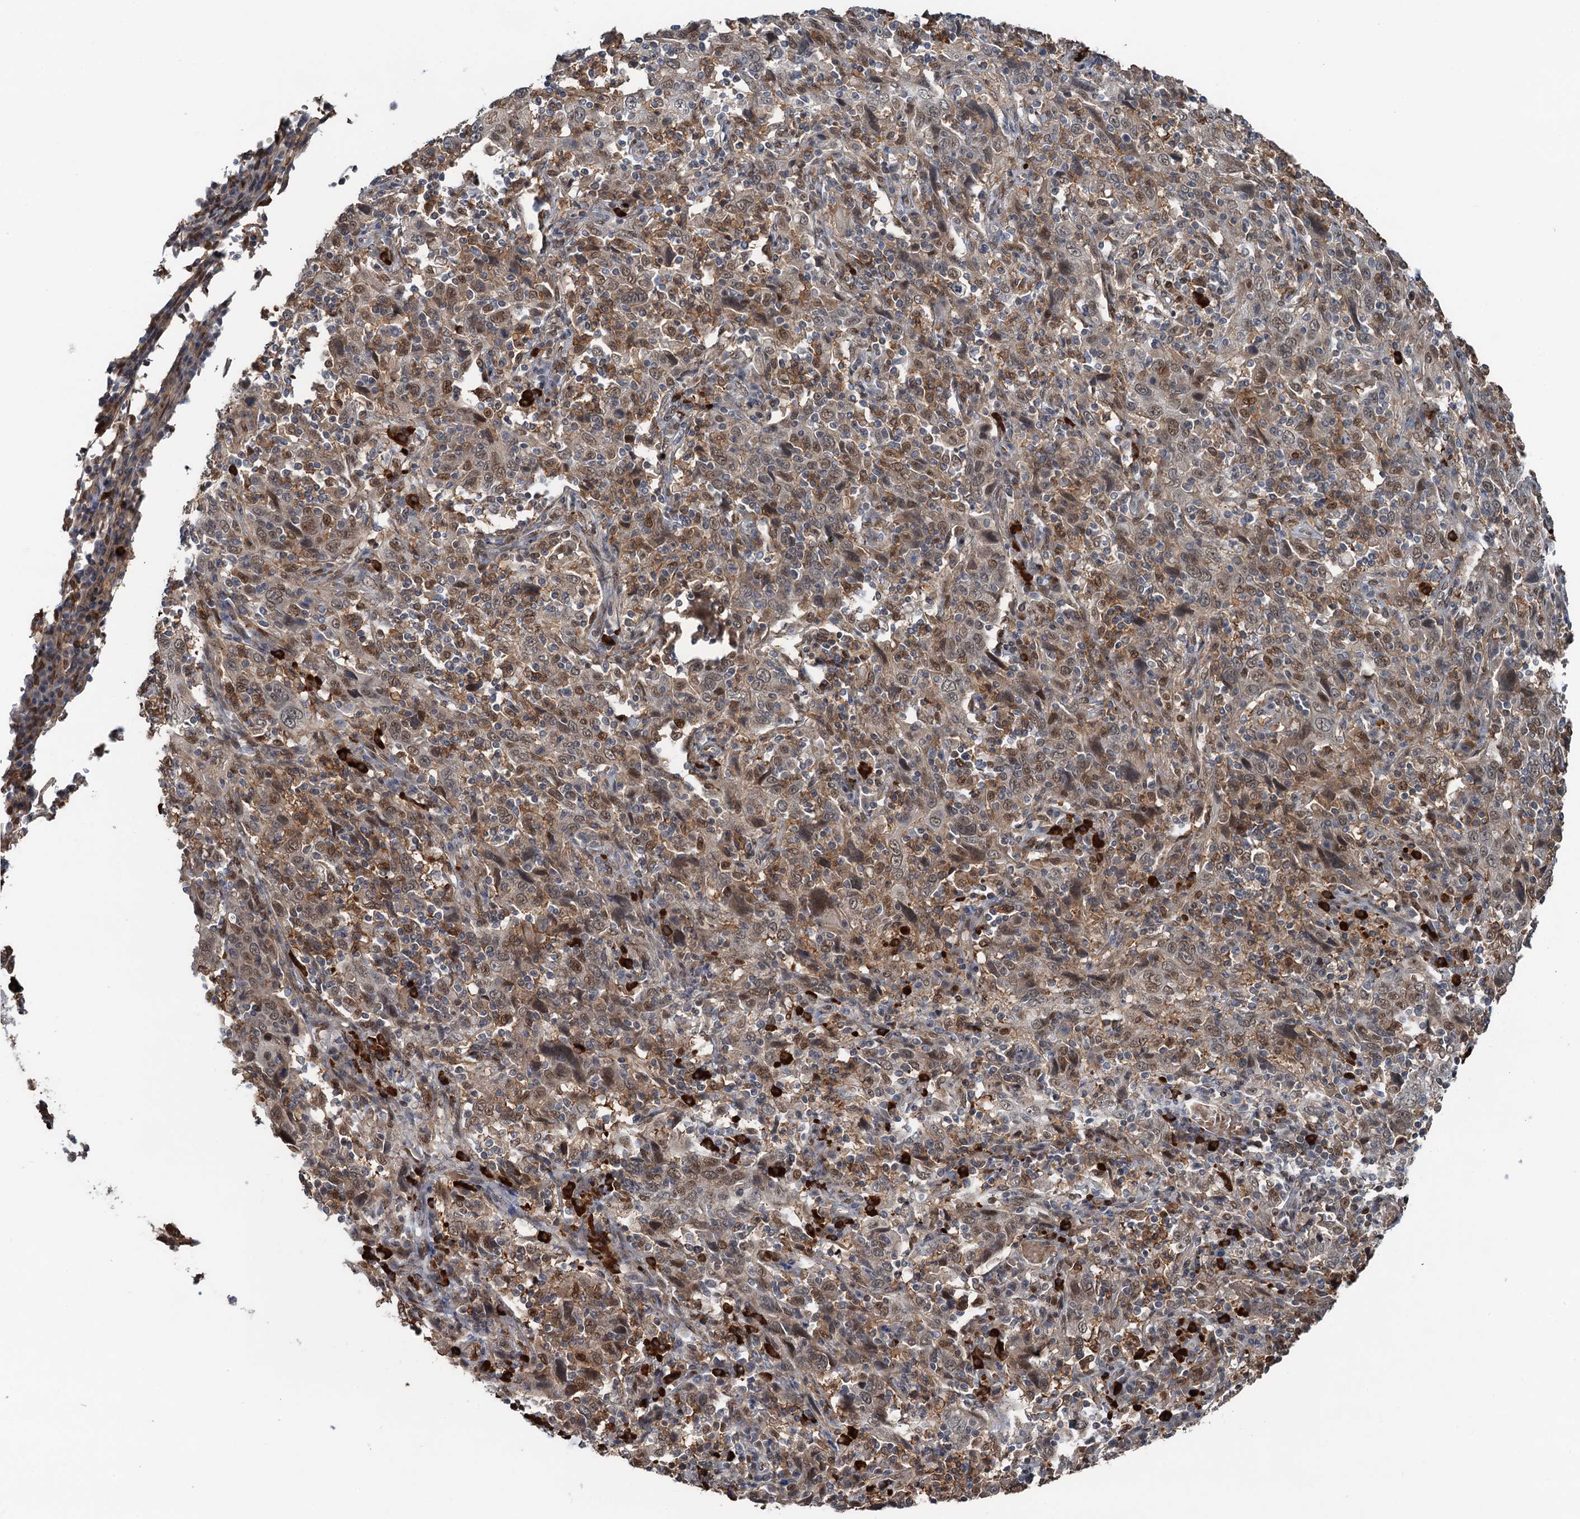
{"staining": {"intensity": "weak", "quantity": ">75%", "location": "cytoplasmic/membranous,nuclear"}, "tissue": "cervical cancer", "cell_type": "Tumor cells", "image_type": "cancer", "snomed": [{"axis": "morphology", "description": "Squamous cell carcinoma, NOS"}, {"axis": "topography", "description": "Cervix"}], "caption": "This micrograph reveals cervical cancer stained with immunohistochemistry (IHC) to label a protein in brown. The cytoplasmic/membranous and nuclear of tumor cells show weak positivity for the protein. Nuclei are counter-stained blue.", "gene": "ZNF609", "patient": {"sex": "female", "age": 46}}